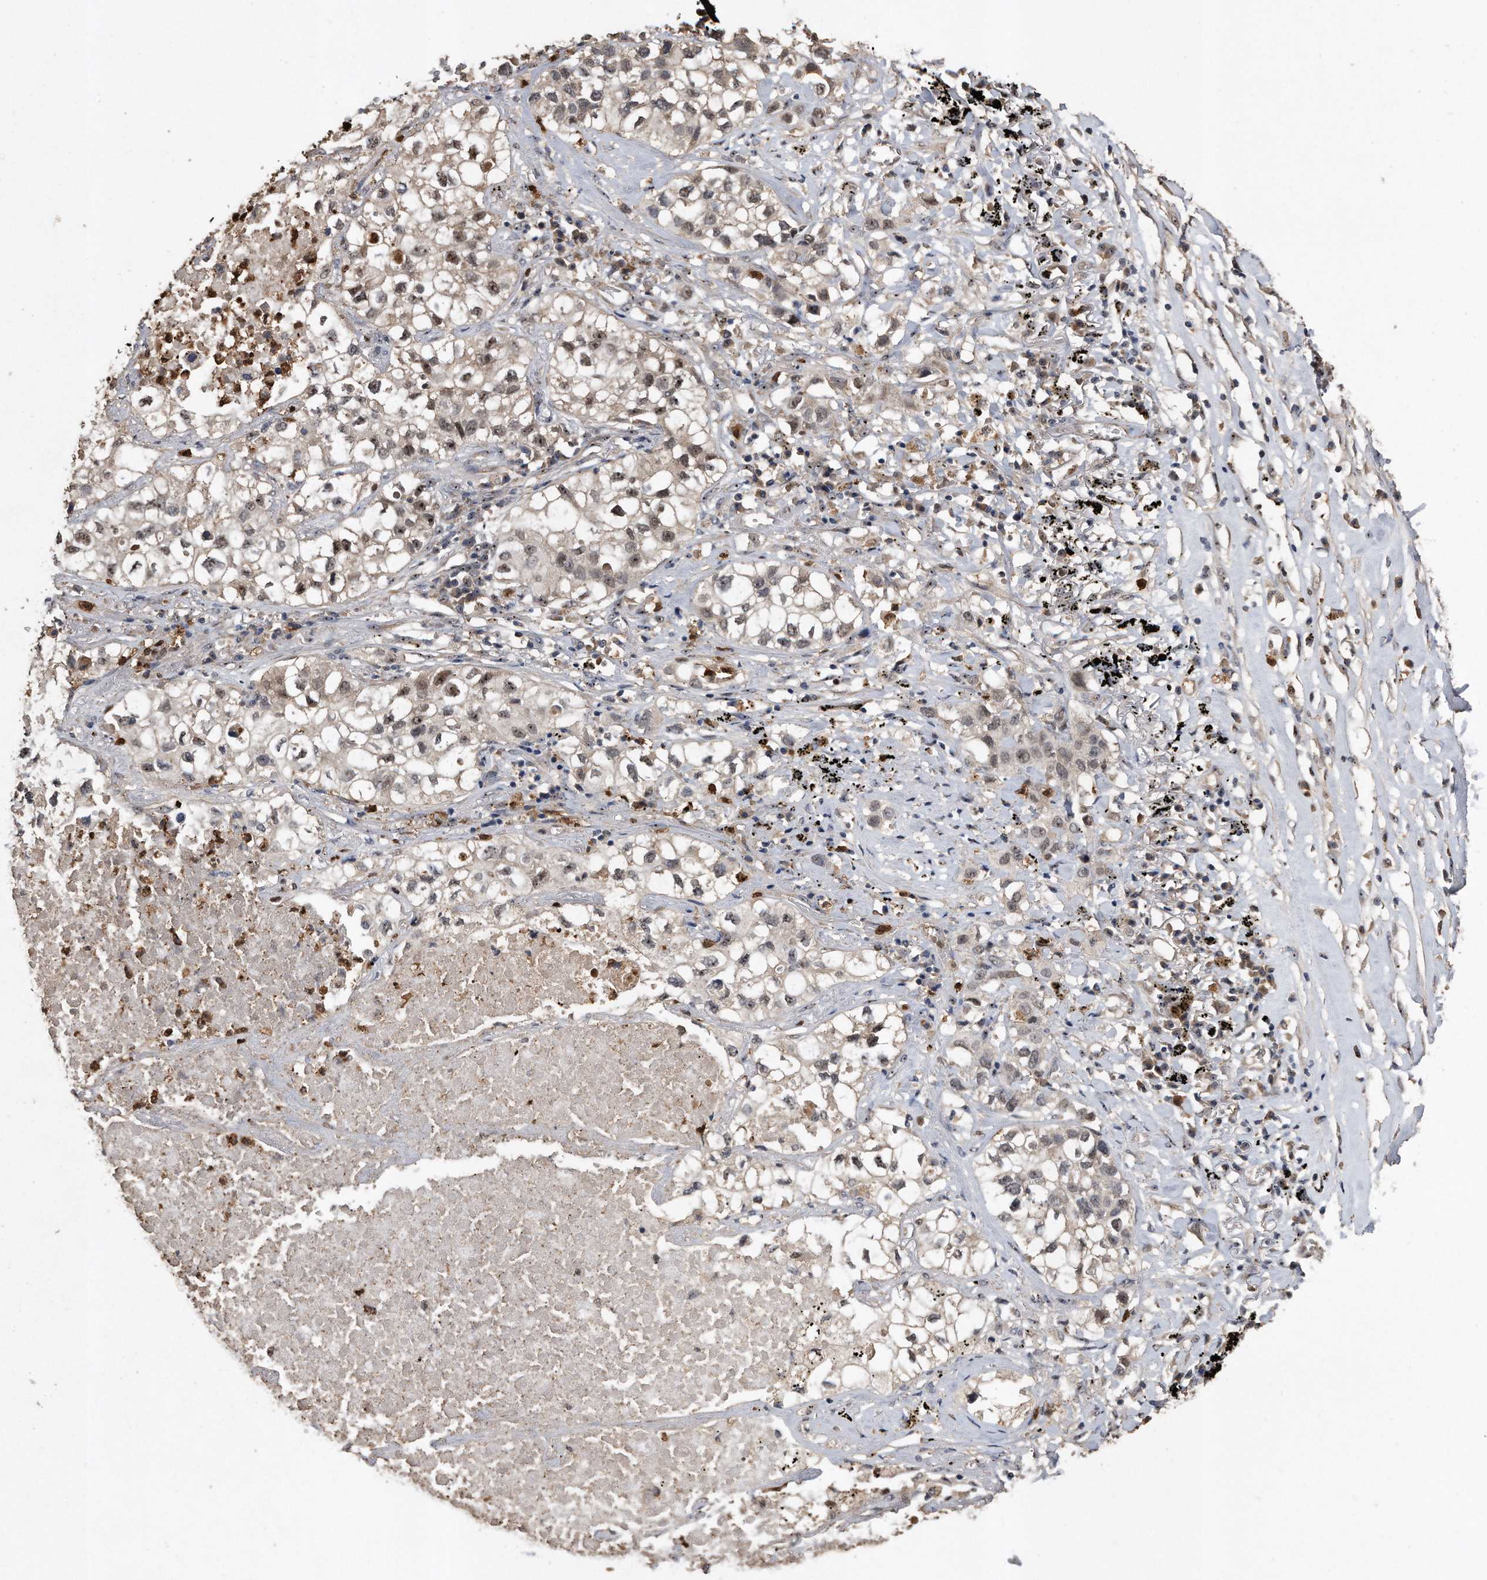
{"staining": {"intensity": "weak", "quantity": "25%-75%", "location": "nuclear"}, "tissue": "lung cancer", "cell_type": "Tumor cells", "image_type": "cancer", "snomed": [{"axis": "morphology", "description": "Adenocarcinoma, NOS"}, {"axis": "topography", "description": "Lung"}], "caption": "Lung adenocarcinoma tissue displays weak nuclear positivity in about 25%-75% of tumor cells", "gene": "PELO", "patient": {"sex": "male", "age": 63}}